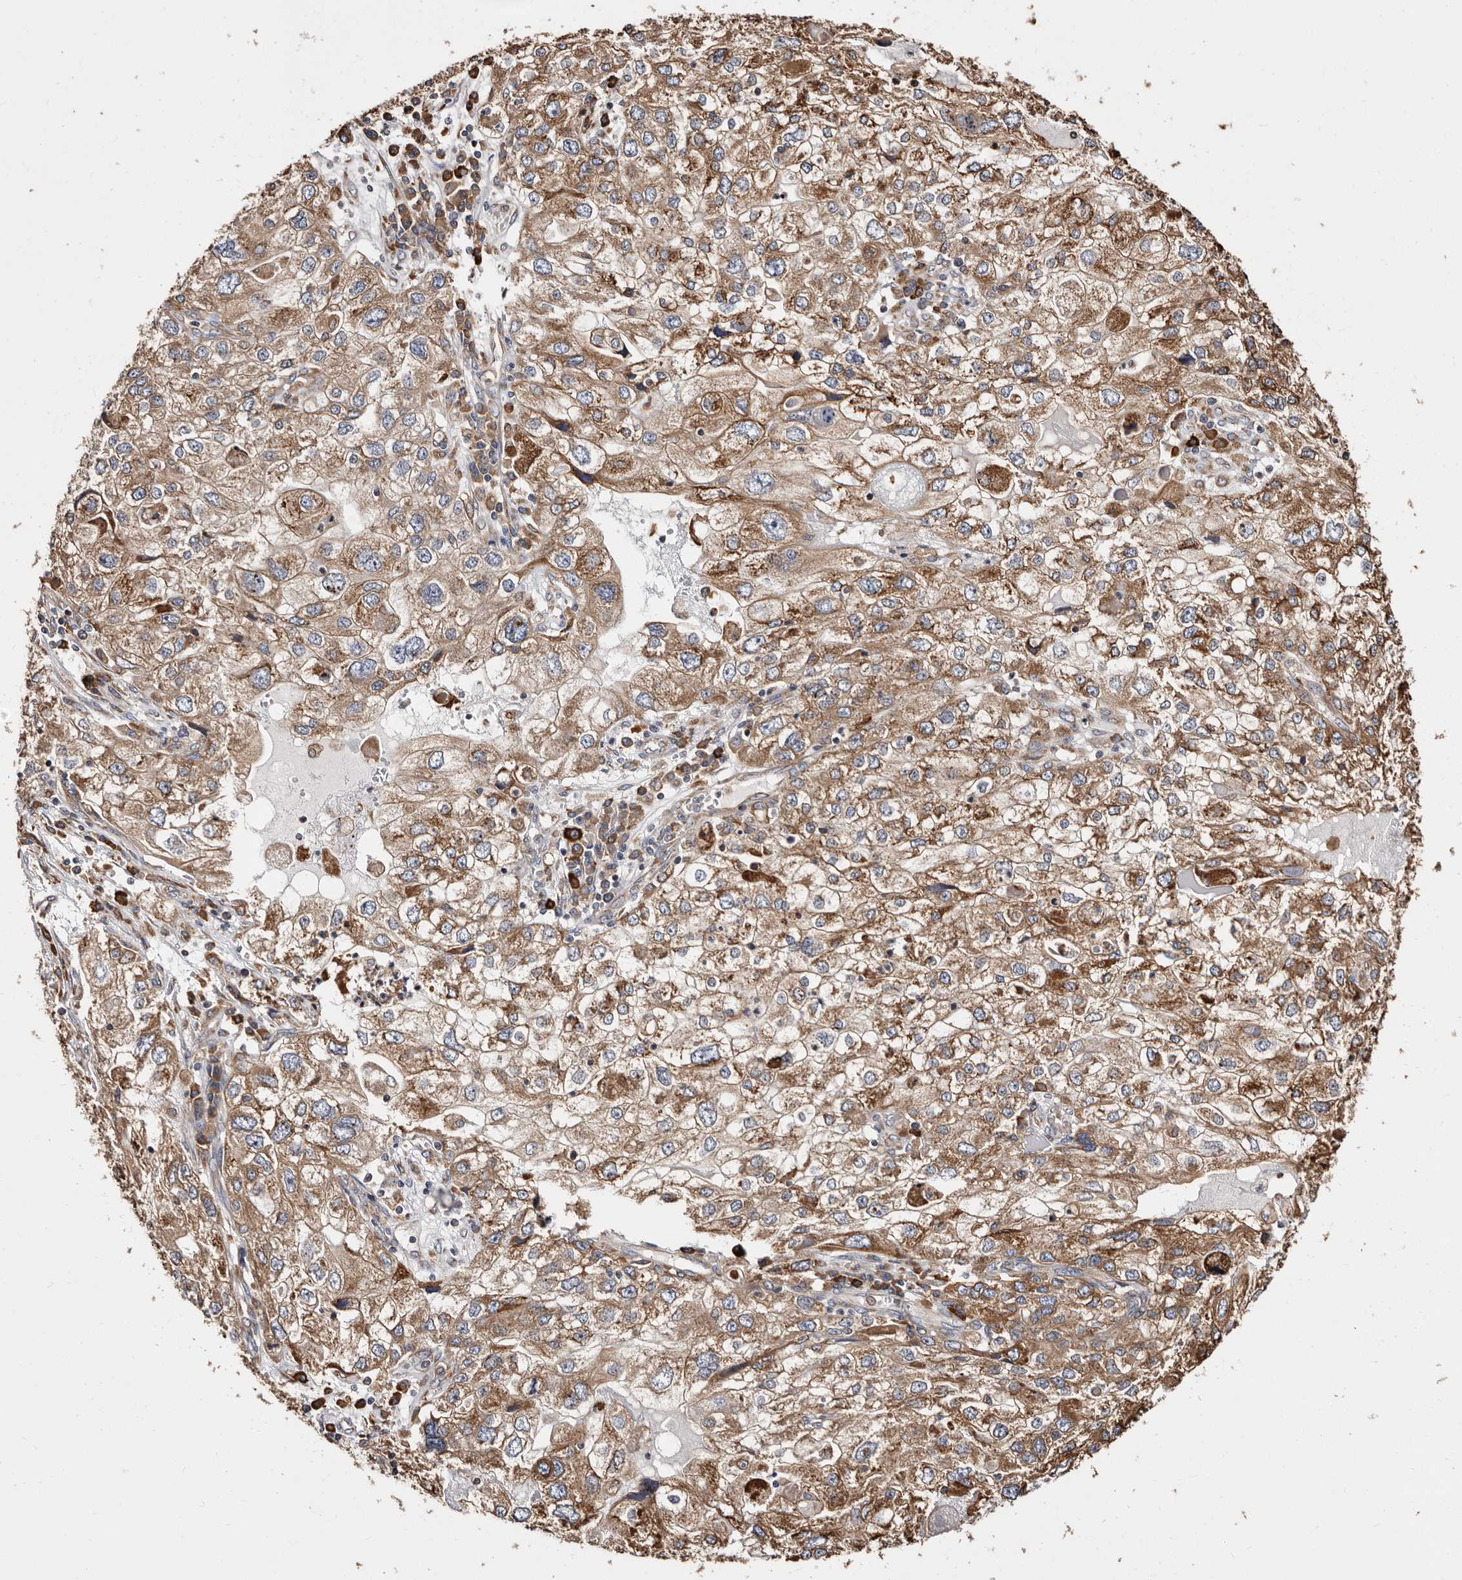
{"staining": {"intensity": "moderate", "quantity": ">75%", "location": "cytoplasmic/membranous"}, "tissue": "endometrial cancer", "cell_type": "Tumor cells", "image_type": "cancer", "snomed": [{"axis": "morphology", "description": "Adenocarcinoma, NOS"}, {"axis": "topography", "description": "Endometrium"}], "caption": "Protein positivity by IHC displays moderate cytoplasmic/membranous staining in about >75% of tumor cells in endometrial adenocarcinoma.", "gene": "ACBD6", "patient": {"sex": "female", "age": 49}}